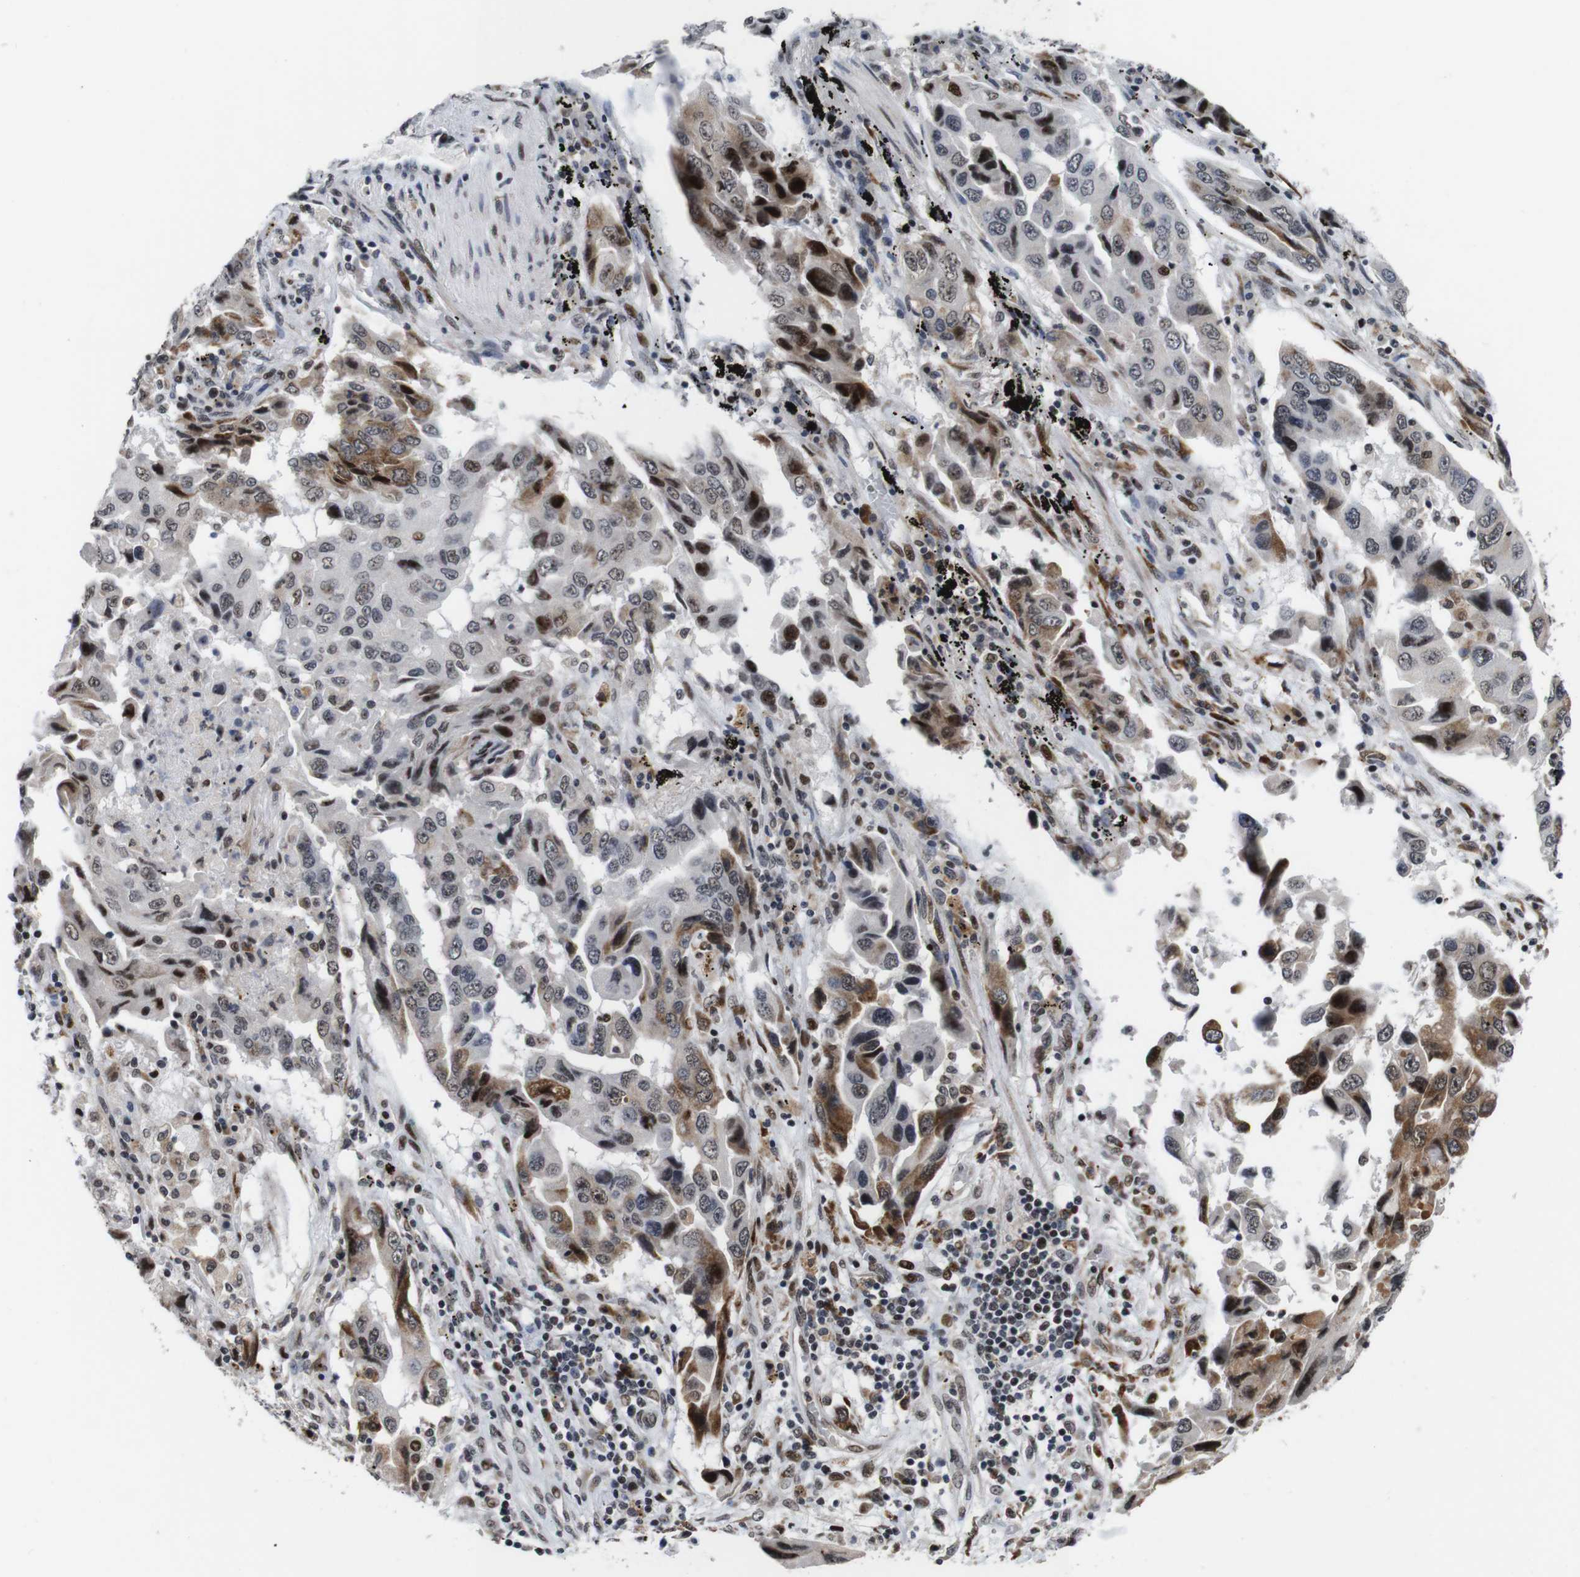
{"staining": {"intensity": "moderate", "quantity": "25%-75%", "location": "cytoplasmic/membranous,nuclear"}, "tissue": "lung cancer", "cell_type": "Tumor cells", "image_type": "cancer", "snomed": [{"axis": "morphology", "description": "Adenocarcinoma, NOS"}, {"axis": "topography", "description": "Lung"}], "caption": "Moderate cytoplasmic/membranous and nuclear staining for a protein is identified in about 25%-75% of tumor cells of lung cancer (adenocarcinoma) using immunohistochemistry (IHC).", "gene": "EIF4G1", "patient": {"sex": "female", "age": 65}}